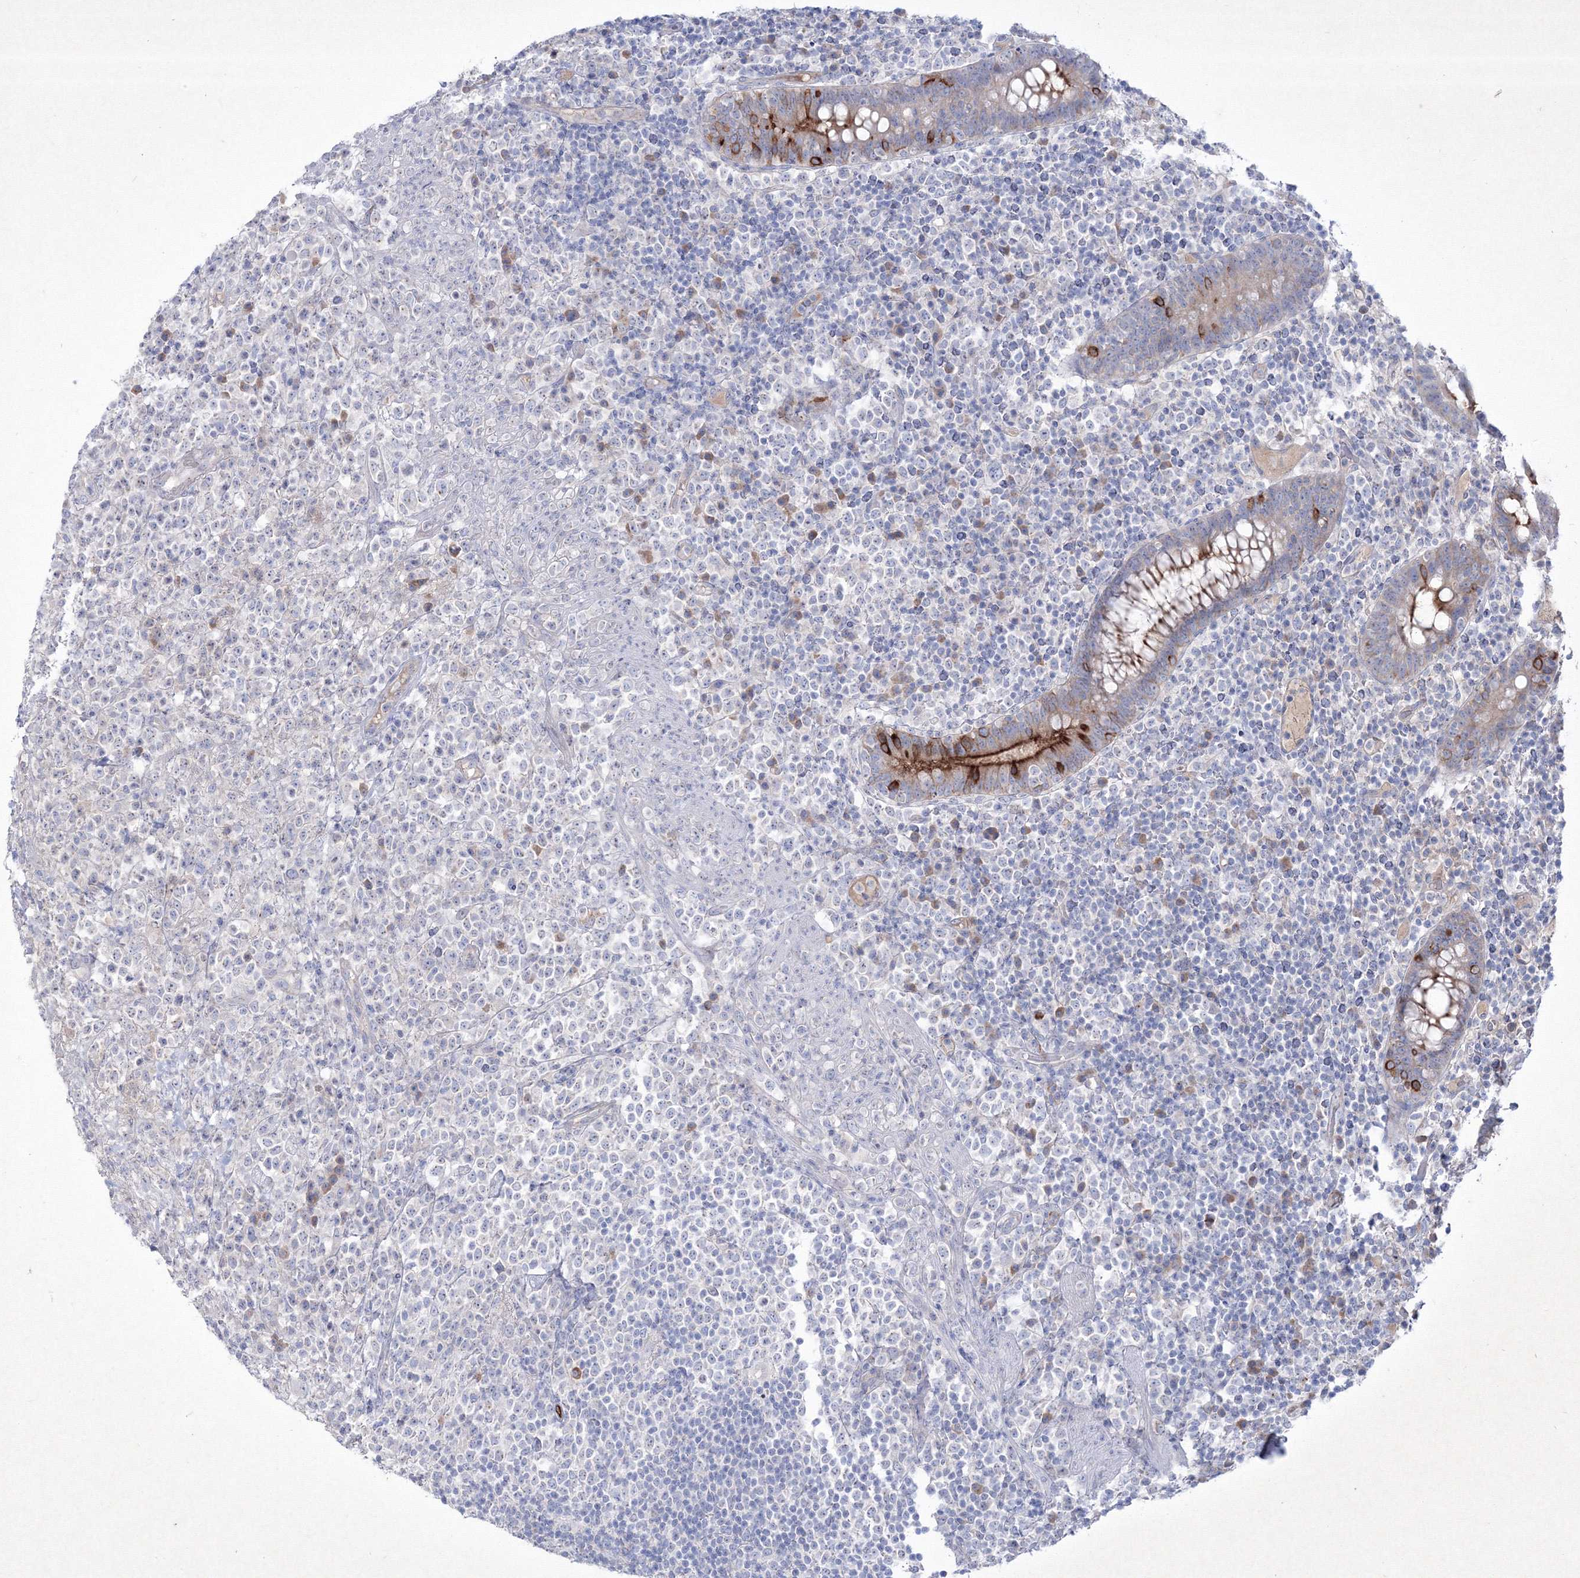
{"staining": {"intensity": "negative", "quantity": "none", "location": "none"}, "tissue": "lymphoma", "cell_type": "Tumor cells", "image_type": "cancer", "snomed": [{"axis": "morphology", "description": "Malignant lymphoma, non-Hodgkin's type, High grade"}, {"axis": "topography", "description": "Colon"}], "caption": "A high-resolution micrograph shows immunohistochemistry staining of lymphoma, which reveals no significant positivity in tumor cells.", "gene": "TMEM139", "patient": {"sex": "female", "age": 53}}